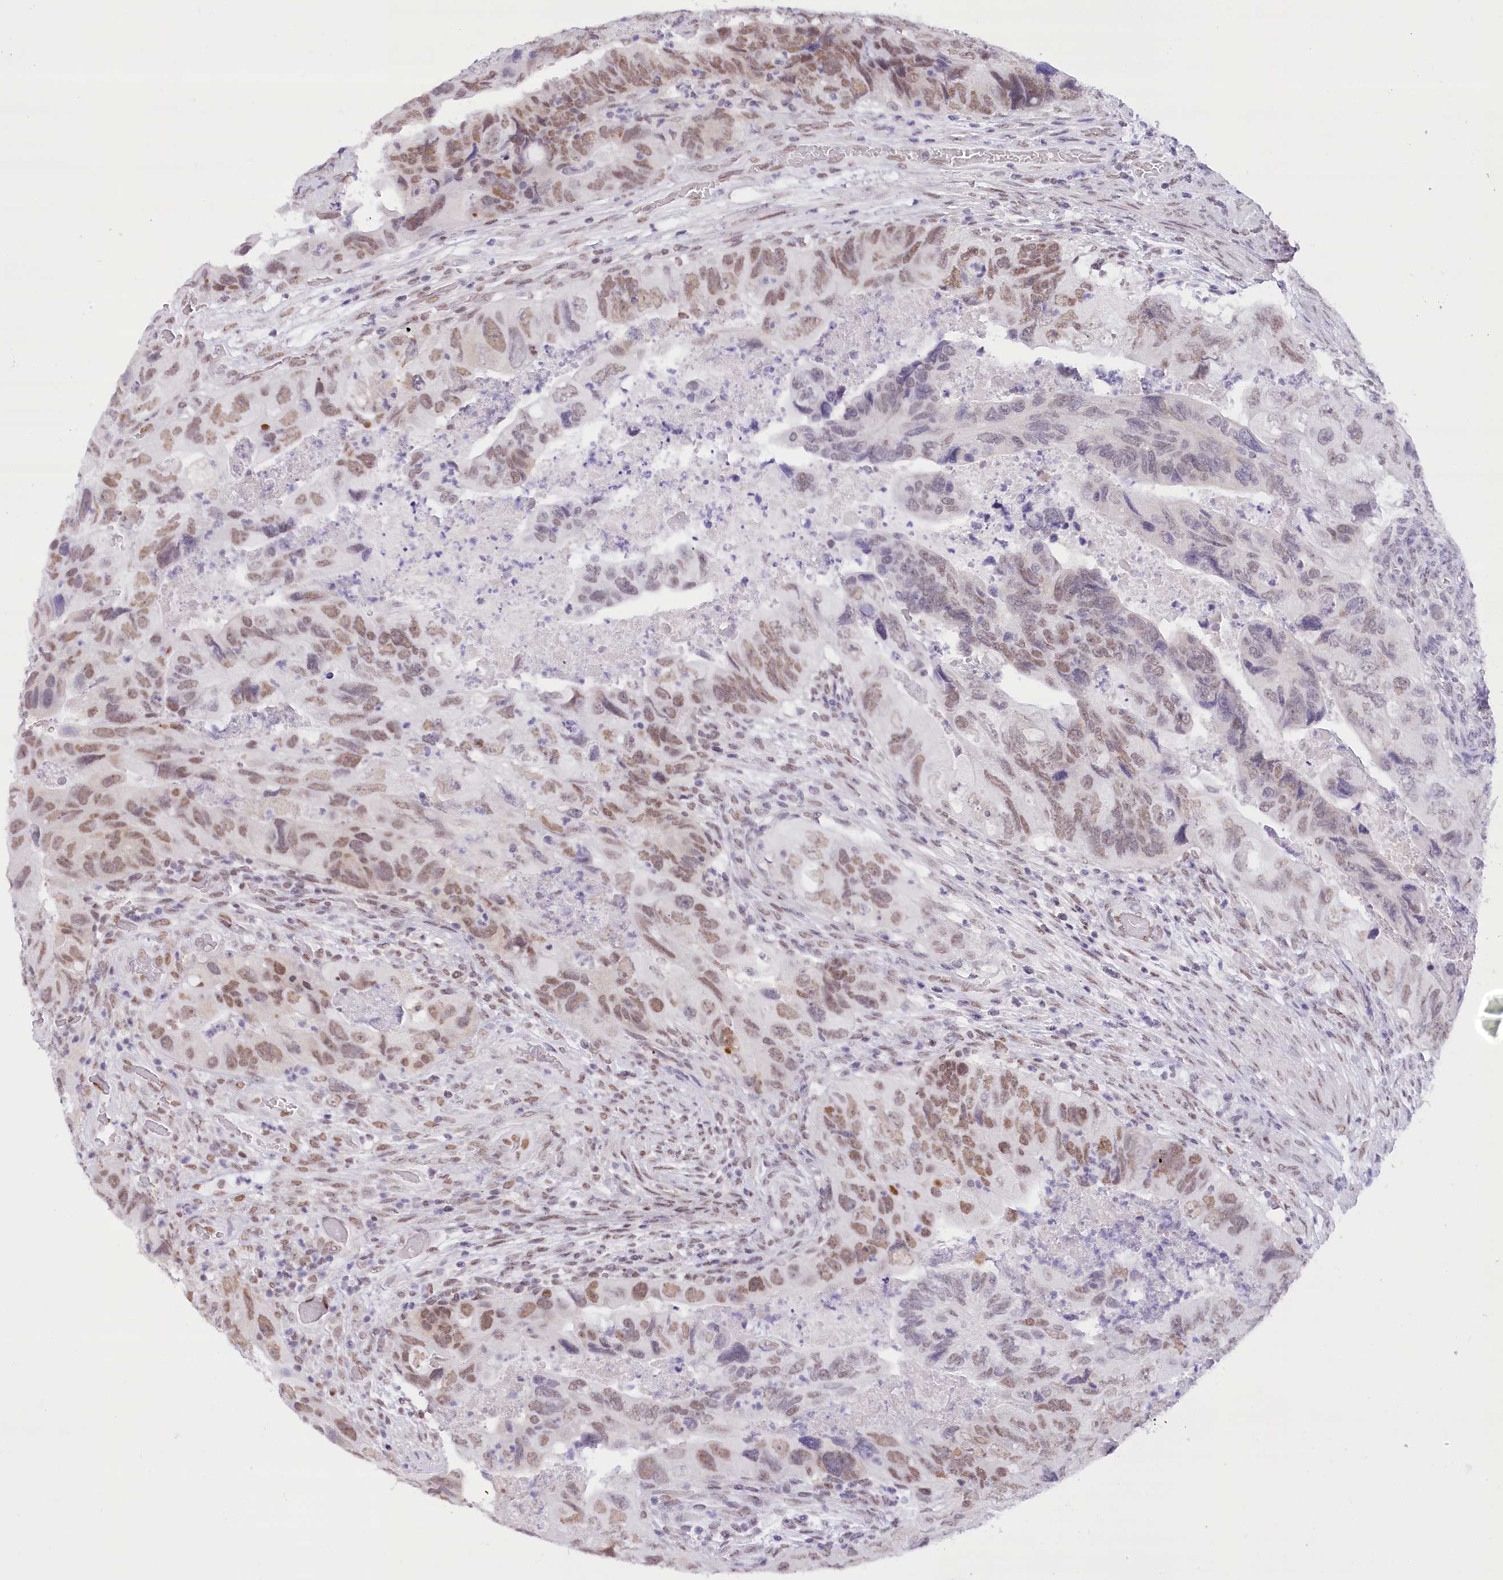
{"staining": {"intensity": "moderate", "quantity": "25%-75%", "location": "nuclear"}, "tissue": "colorectal cancer", "cell_type": "Tumor cells", "image_type": "cancer", "snomed": [{"axis": "morphology", "description": "Adenocarcinoma, NOS"}, {"axis": "topography", "description": "Rectum"}], "caption": "Immunohistochemistry (DAB) staining of adenocarcinoma (colorectal) shows moderate nuclear protein expression in approximately 25%-75% of tumor cells.", "gene": "HNRNPA0", "patient": {"sex": "male", "age": 63}}